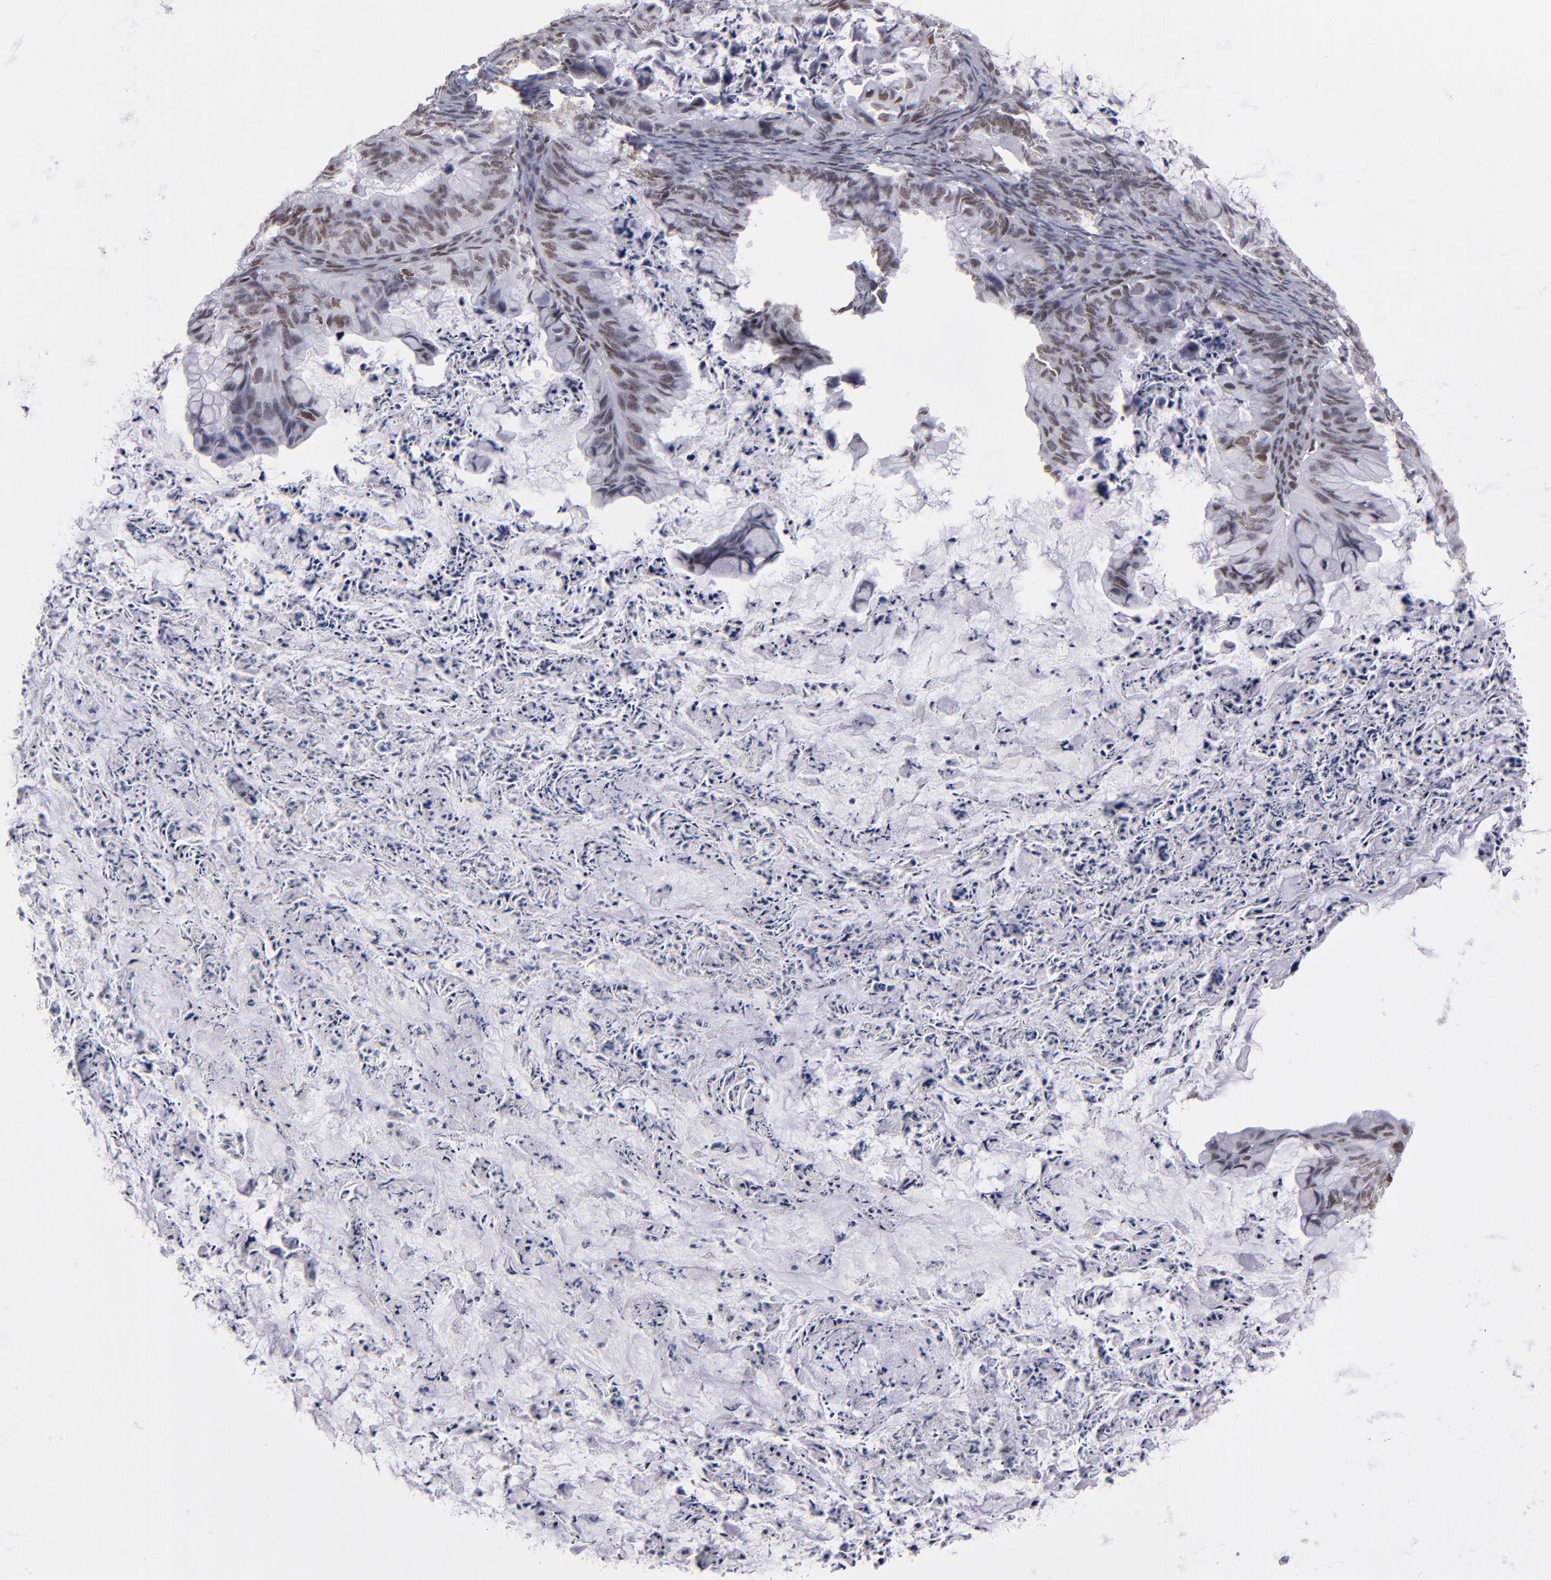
{"staining": {"intensity": "weak", "quantity": ">75%", "location": "nuclear"}, "tissue": "ovarian cancer", "cell_type": "Tumor cells", "image_type": "cancer", "snomed": [{"axis": "morphology", "description": "Cystadenocarcinoma, mucinous, NOS"}, {"axis": "topography", "description": "Ovary"}], "caption": "The photomicrograph exhibits staining of ovarian mucinous cystadenocarcinoma, revealing weak nuclear protein expression (brown color) within tumor cells.", "gene": "TERF2", "patient": {"sex": "female", "age": 36}}